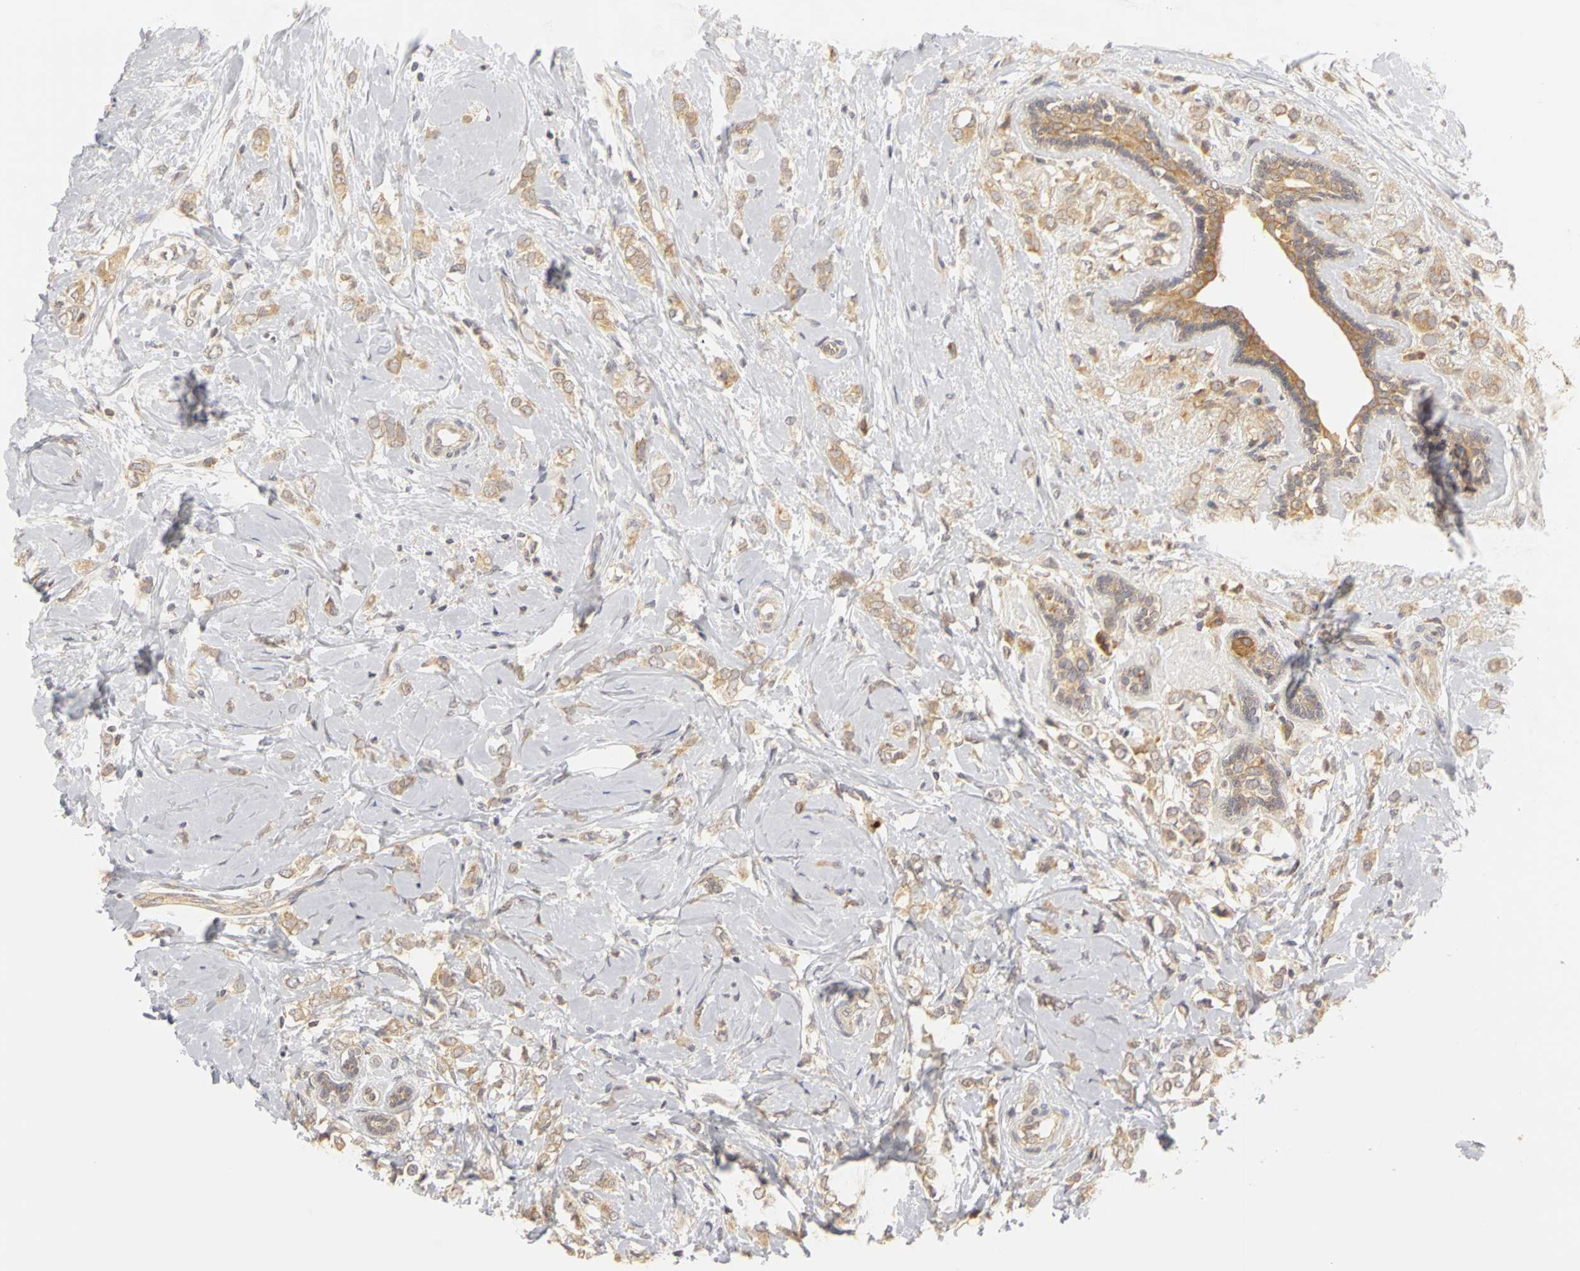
{"staining": {"intensity": "weak", "quantity": ">75%", "location": "cytoplasmic/membranous"}, "tissue": "breast cancer", "cell_type": "Tumor cells", "image_type": "cancer", "snomed": [{"axis": "morphology", "description": "Normal tissue, NOS"}, {"axis": "morphology", "description": "Lobular carcinoma"}, {"axis": "topography", "description": "Breast"}], "caption": "The photomicrograph demonstrates a brown stain indicating the presence of a protein in the cytoplasmic/membranous of tumor cells in breast cancer.", "gene": "IRAK1", "patient": {"sex": "female", "age": 47}}